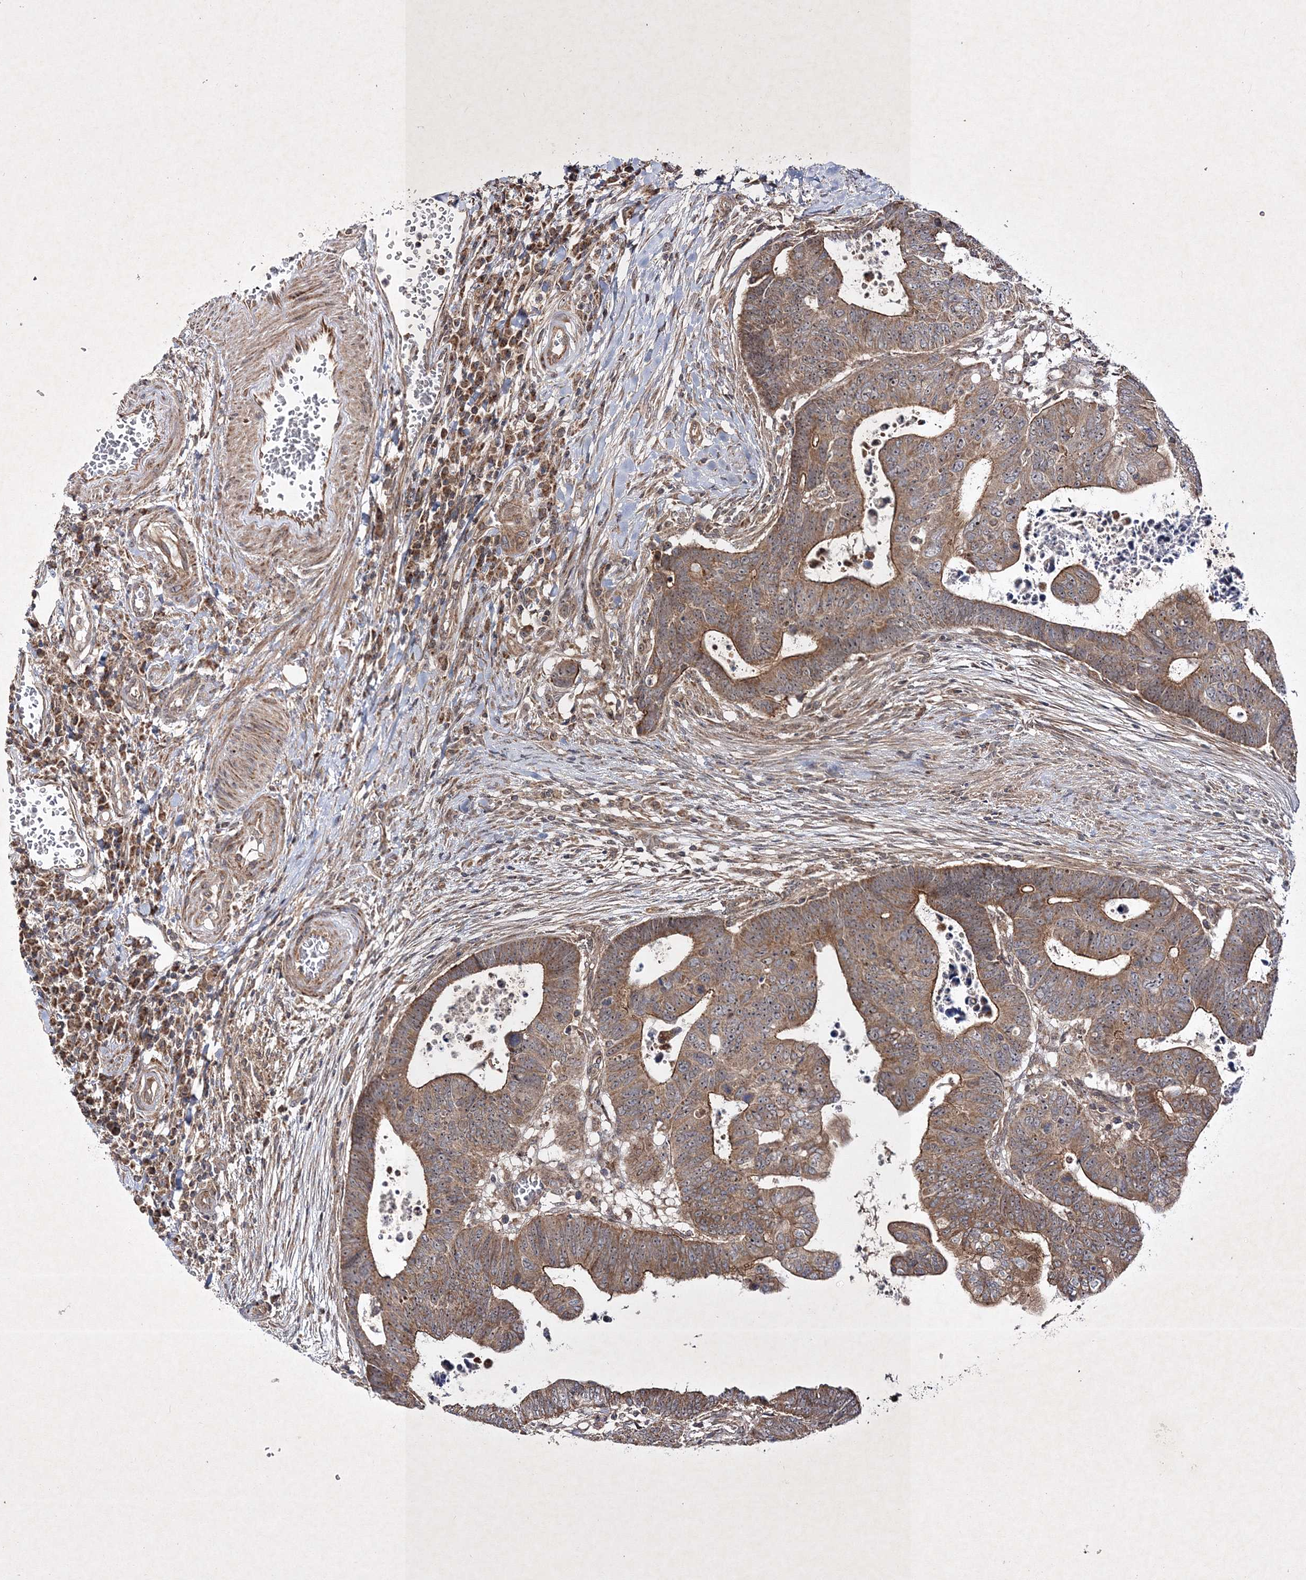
{"staining": {"intensity": "moderate", "quantity": ">75%", "location": "cytoplasmic/membranous"}, "tissue": "colorectal cancer", "cell_type": "Tumor cells", "image_type": "cancer", "snomed": [{"axis": "morphology", "description": "Normal tissue, NOS"}, {"axis": "morphology", "description": "Adenocarcinoma, NOS"}, {"axis": "topography", "description": "Rectum"}], "caption": "Protein staining of adenocarcinoma (colorectal) tissue reveals moderate cytoplasmic/membranous staining in approximately >75% of tumor cells. Using DAB (brown) and hematoxylin (blue) stains, captured at high magnification using brightfield microscopy.", "gene": "SCRN3", "patient": {"sex": "female", "age": 65}}